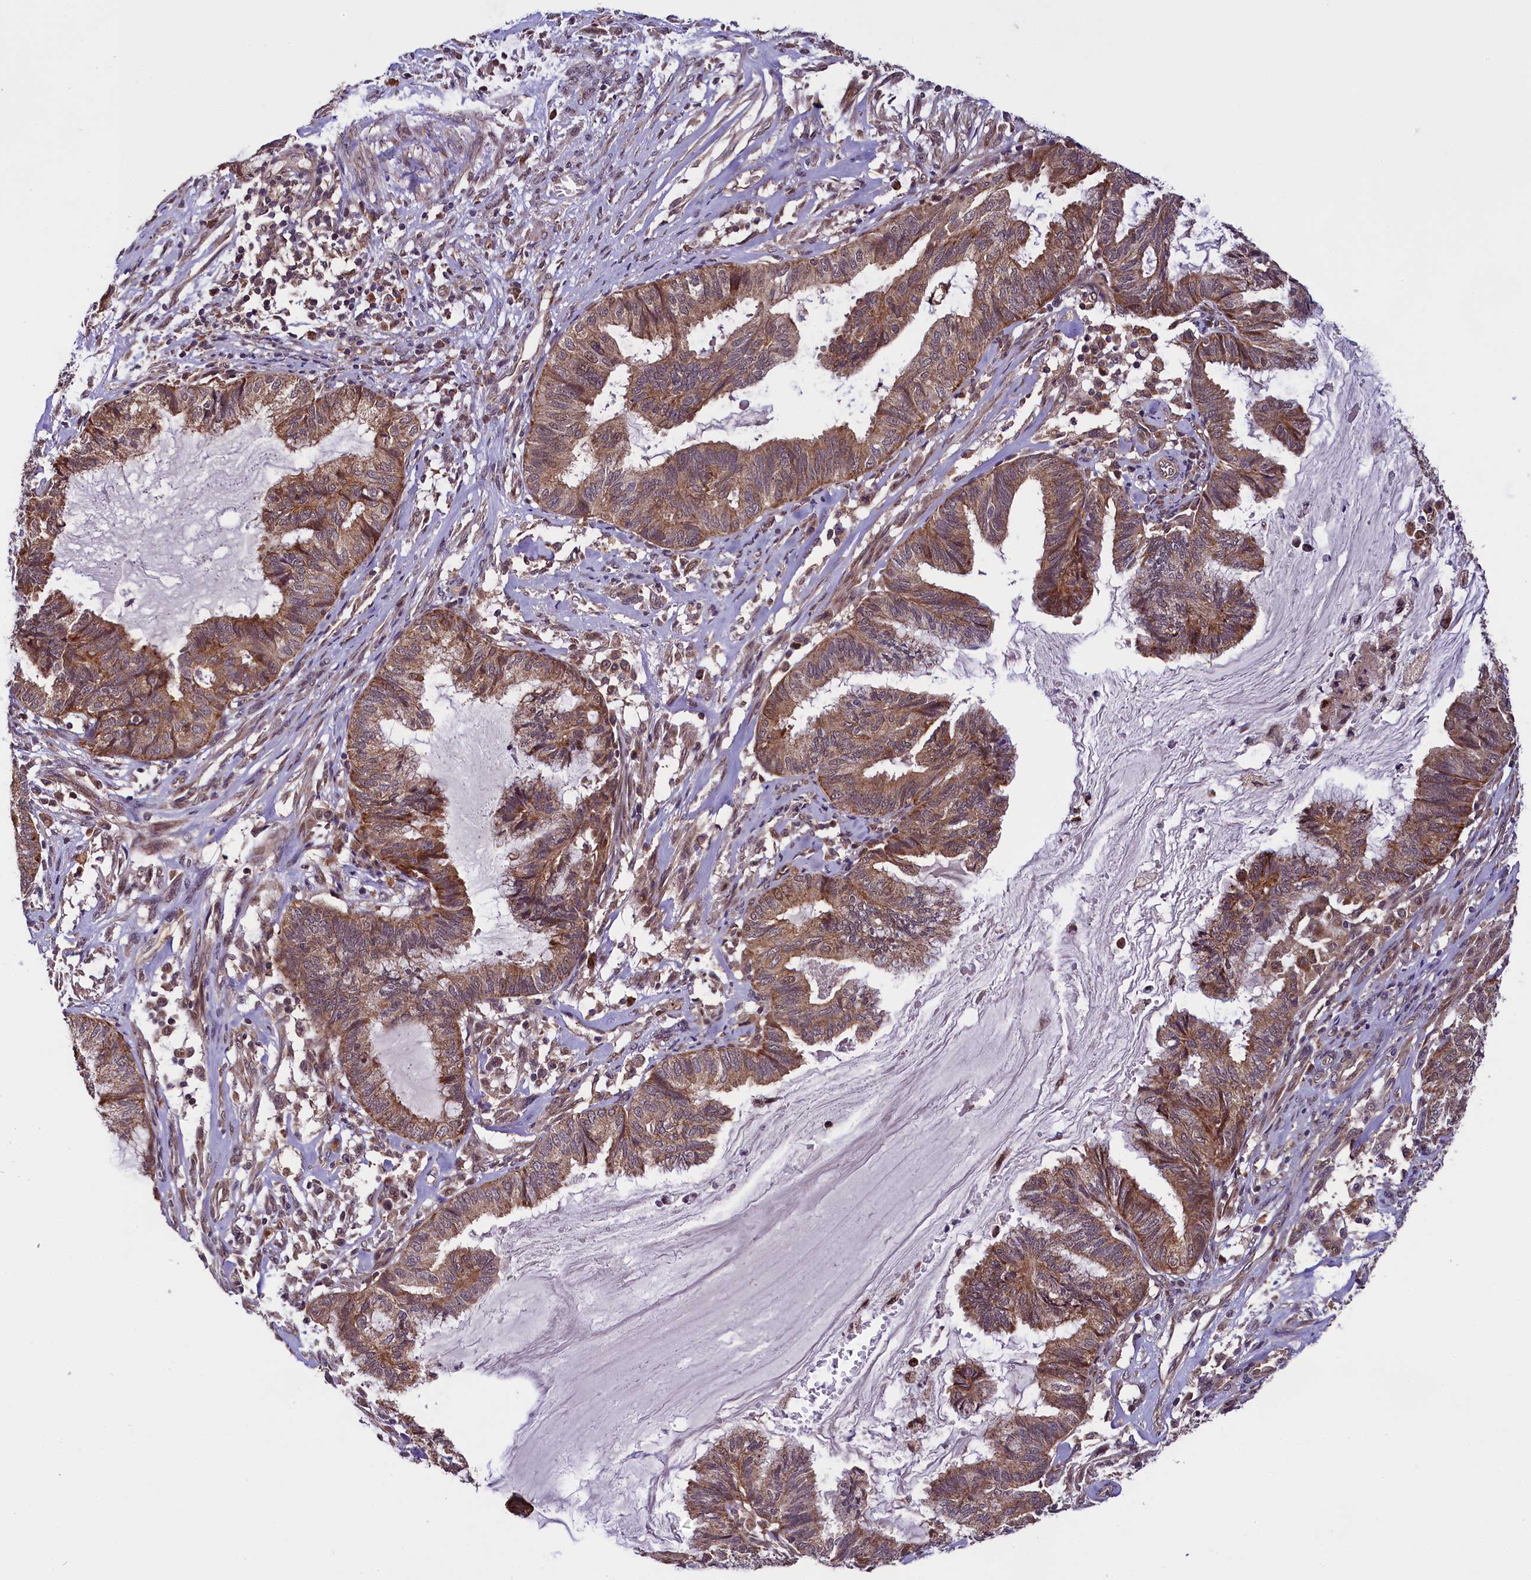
{"staining": {"intensity": "moderate", "quantity": ">75%", "location": "cytoplasmic/membranous"}, "tissue": "endometrial cancer", "cell_type": "Tumor cells", "image_type": "cancer", "snomed": [{"axis": "morphology", "description": "Adenocarcinoma, NOS"}, {"axis": "topography", "description": "Endometrium"}], "caption": "About >75% of tumor cells in human endometrial cancer (adenocarcinoma) reveal moderate cytoplasmic/membranous protein positivity as visualized by brown immunohistochemical staining.", "gene": "DOHH", "patient": {"sex": "female", "age": 86}}